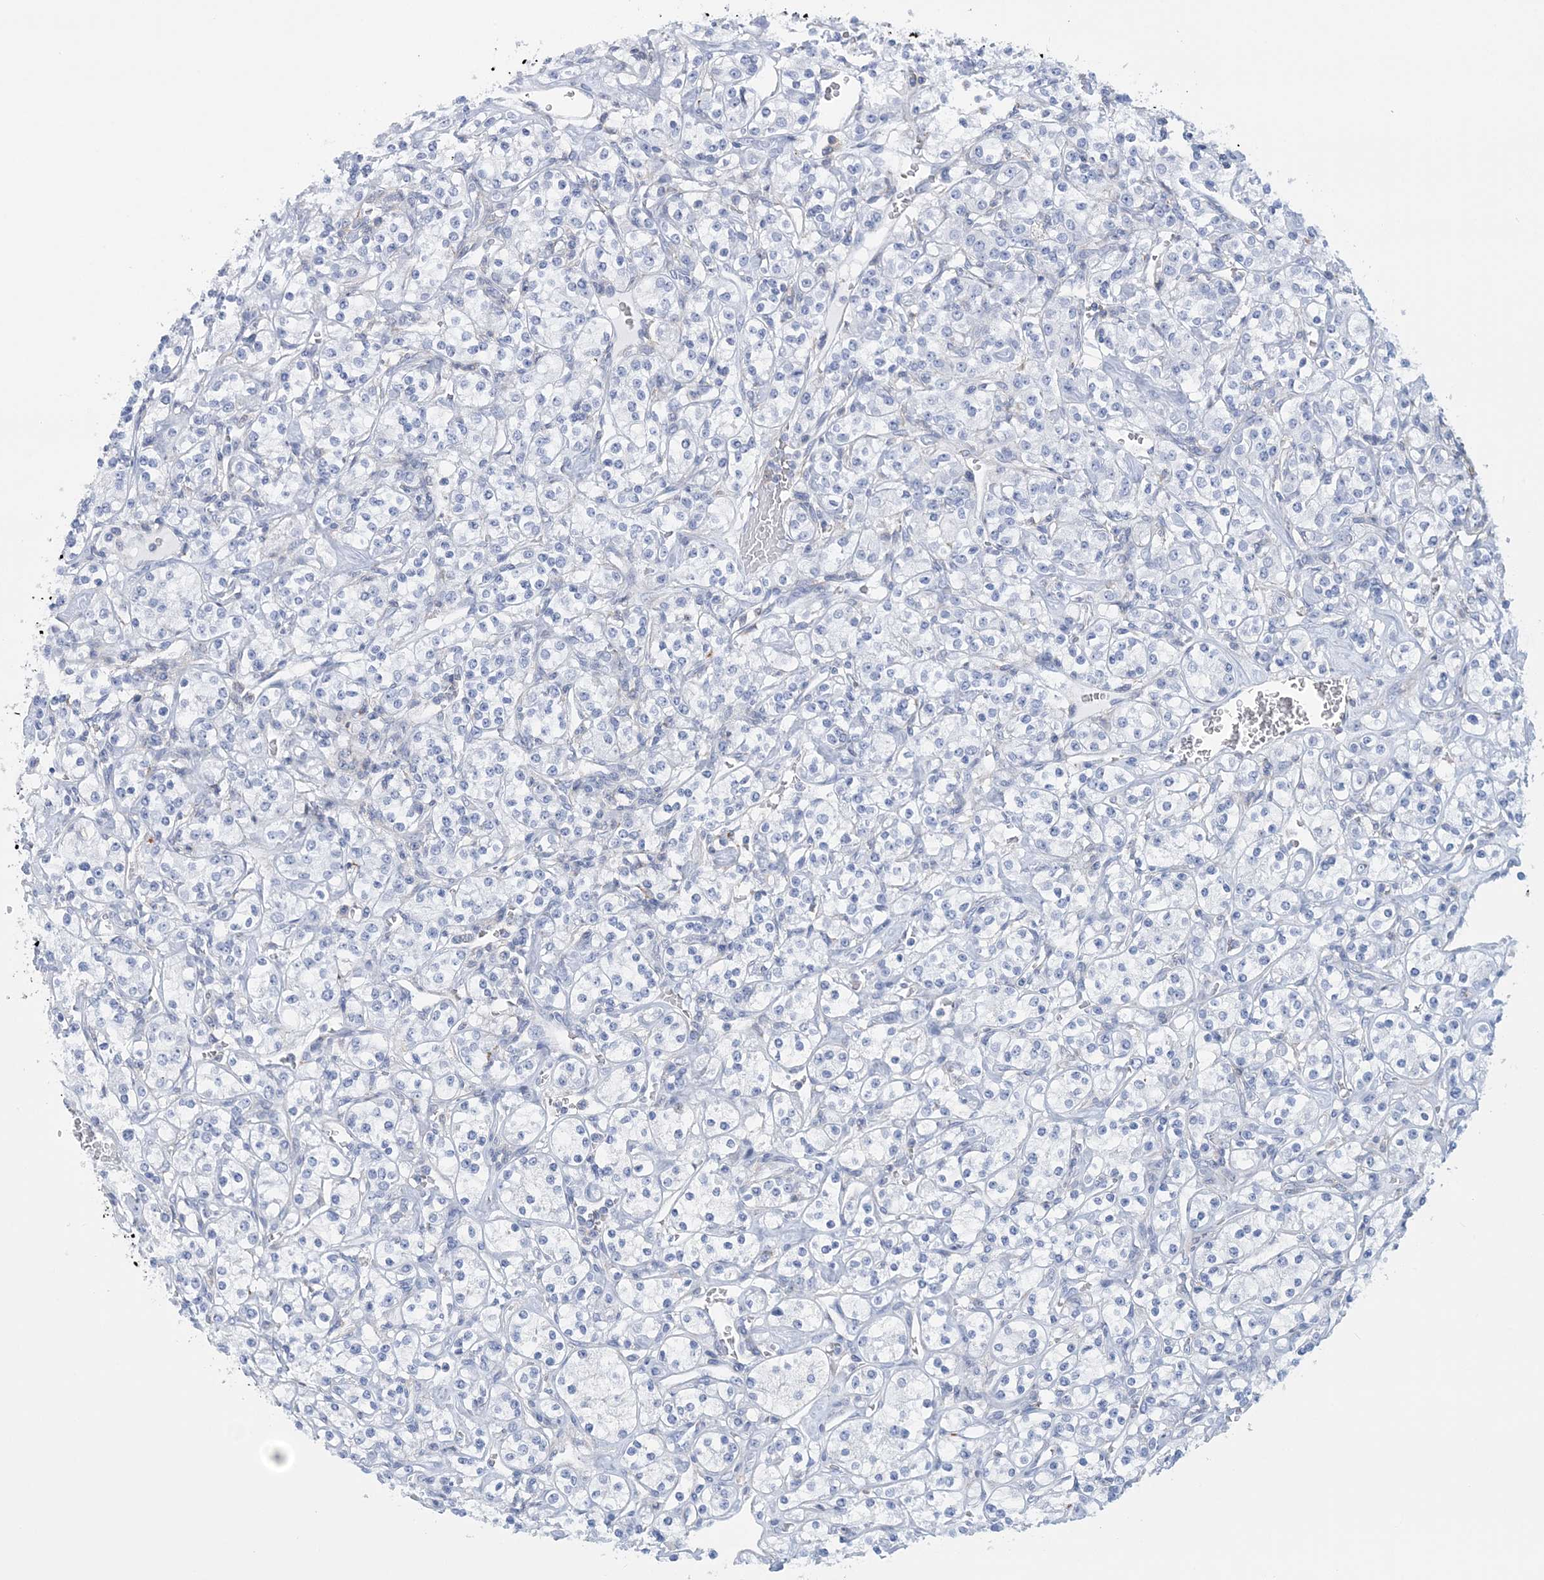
{"staining": {"intensity": "negative", "quantity": "none", "location": "none"}, "tissue": "renal cancer", "cell_type": "Tumor cells", "image_type": "cancer", "snomed": [{"axis": "morphology", "description": "Adenocarcinoma, NOS"}, {"axis": "topography", "description": "Kidney"}], "caption": "Tumor cells show no significant protein expression in adenocarcinoma (renal).", "gene": "C11orf21", "patient": {"sex": "male", "age": 77}}